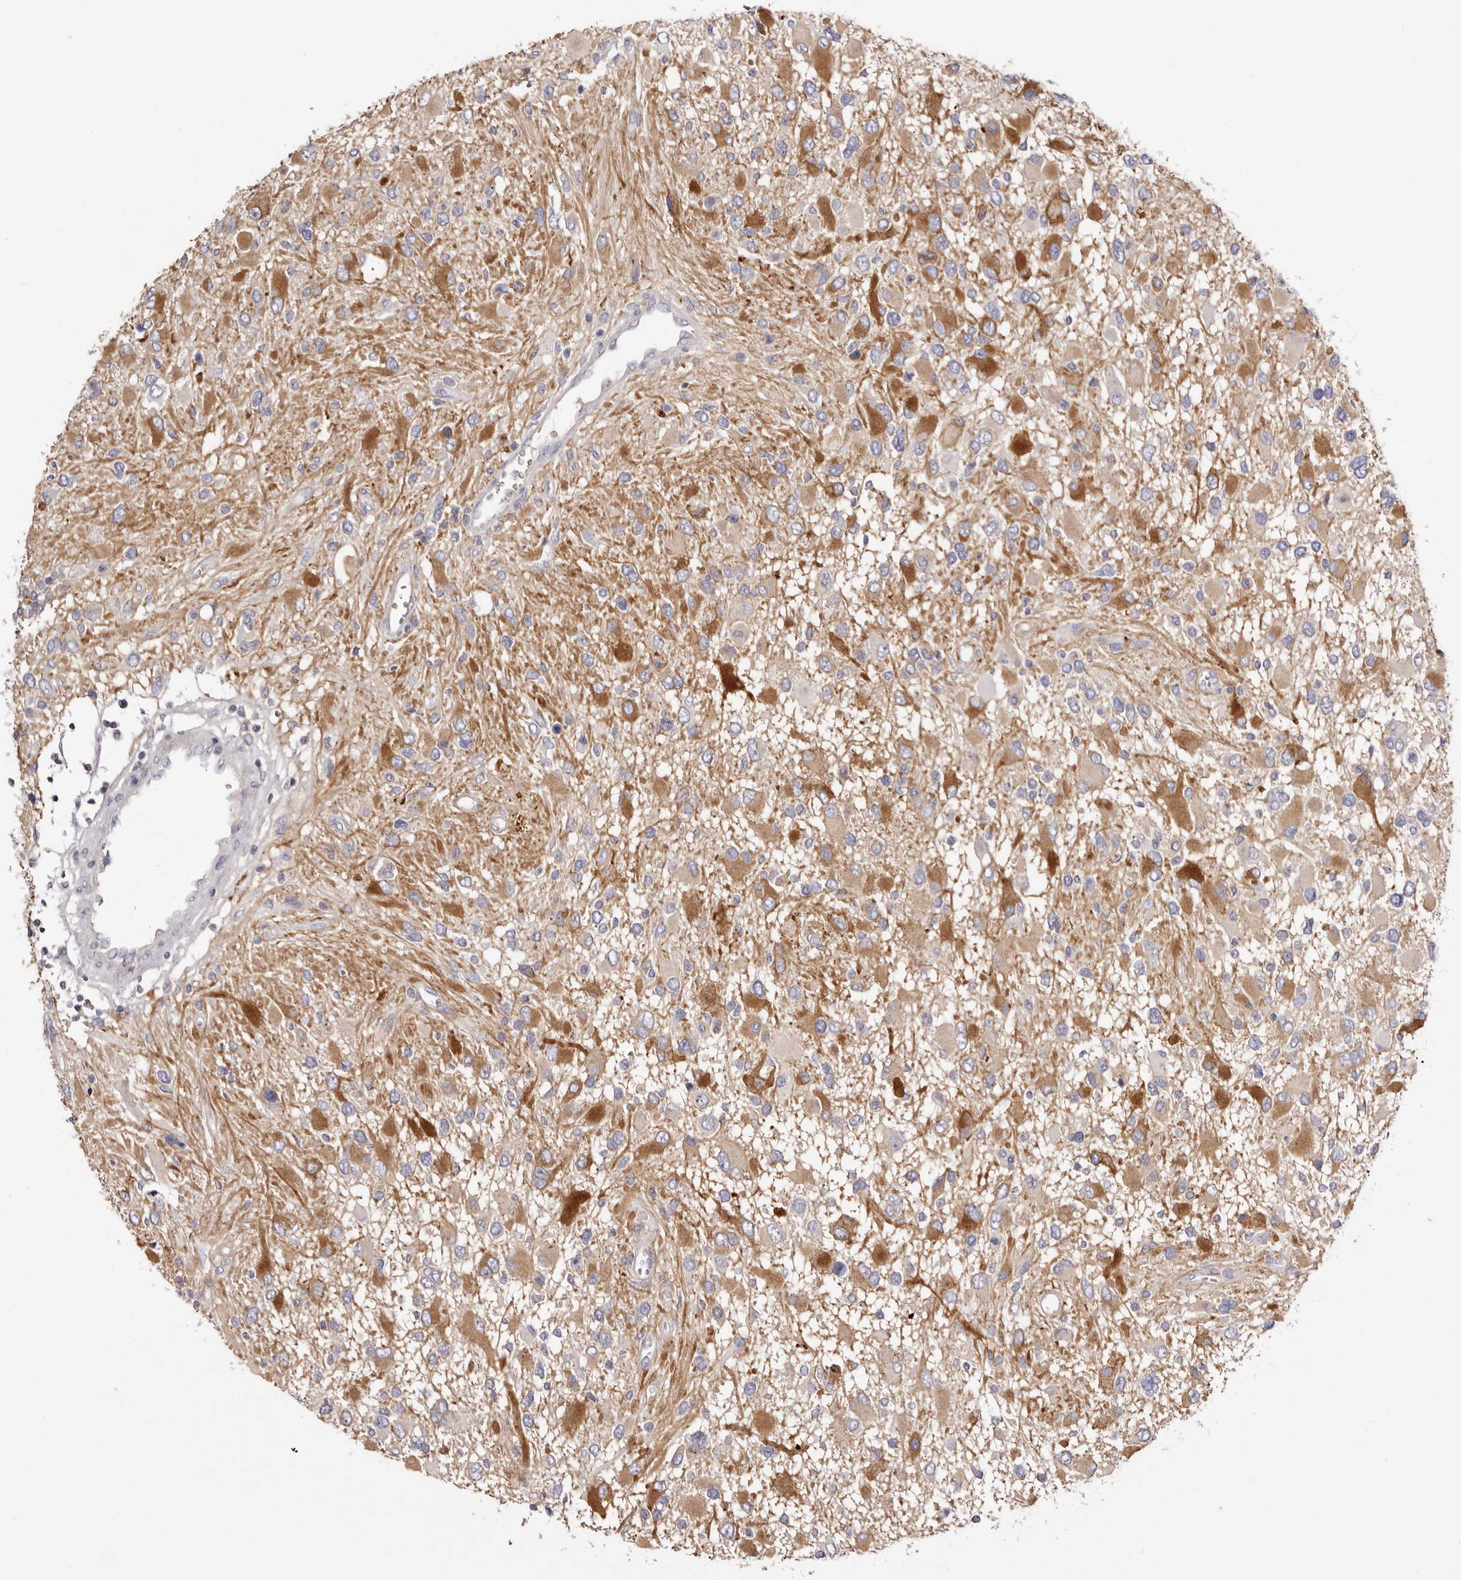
{"staining": {"intensity": "moderate", "quantity": "25%-75%", "location": "cytoplasmic/membranous"}, "tissue": "glioma", "cell_type": "Tumor cells", "image_type": "cancer", "snomed": [{"axis": "morphology", "description": "Glioma, malignant, High grade"}, {"axis": "topography", "description": "Brain"}], "caption": "A photomicrograph showing moderate cytoplasmic/membranous staining in approximately 25%-75% of tumor cells in glioma, as visualized by brown immunohistochemical staining.", "gene": "S1PR5", "patient": {"sex": "male", "age": 53}}